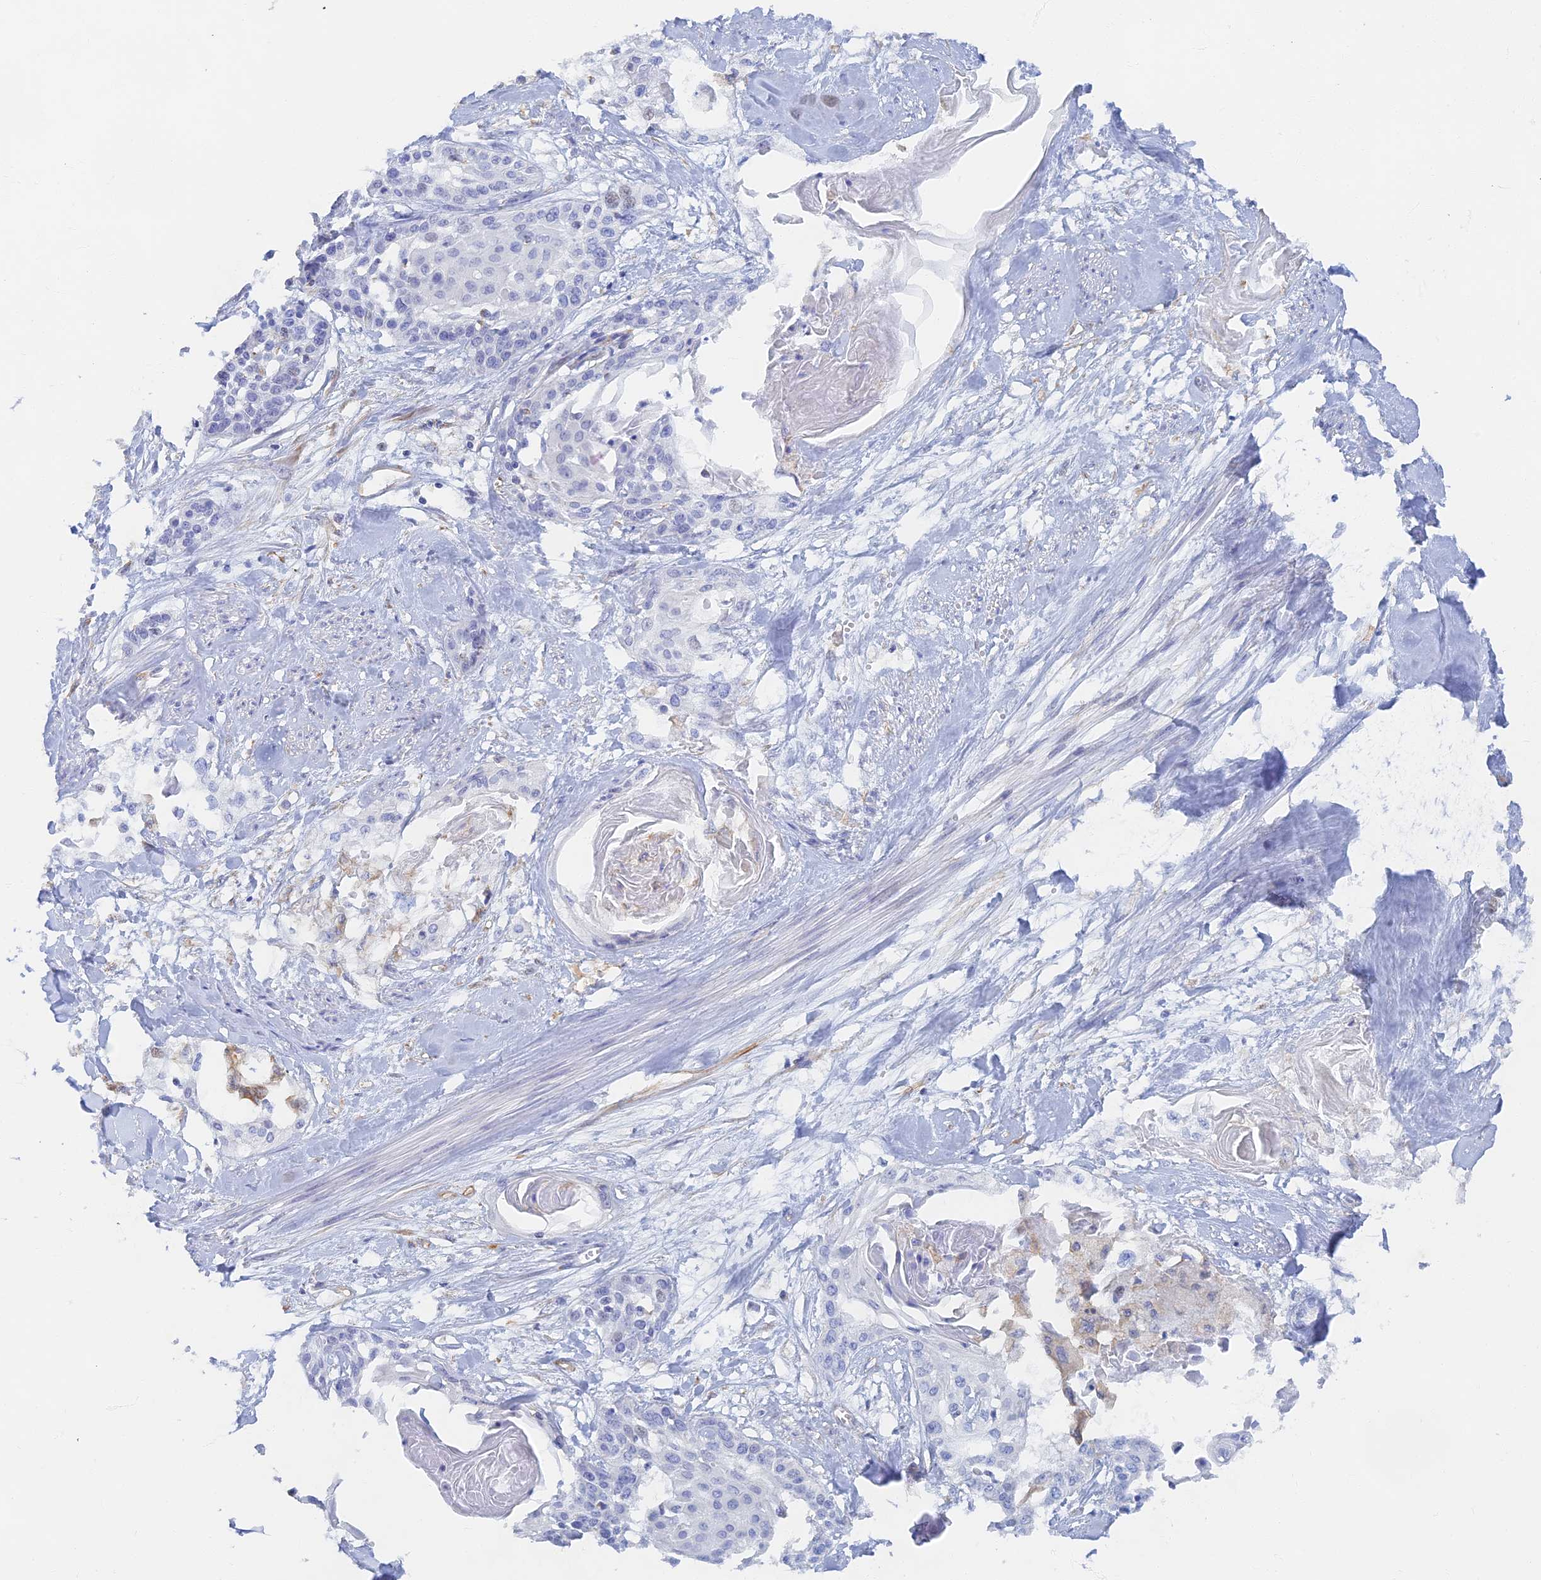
{"staining": {"intensity": "negative", "quantity": "none", "location": "none"}, "tissue": "cervical cancer", "cell_type": "Tumor cells", "image_type": "cancer", "snomed": [{"axis": "morphology", "description": "Squamous cell carcinoma, NOS"}, {"axis": "topography", "description": "Cervix"}], "caption": "Immunohistochemistry of cervical cancer (squamous cell carcinoma) reveals no expression in tumor cells. (DAB IHC, high magnification).", "gene": "RMC1", "patient": {"sex": "female", "age": 57}}